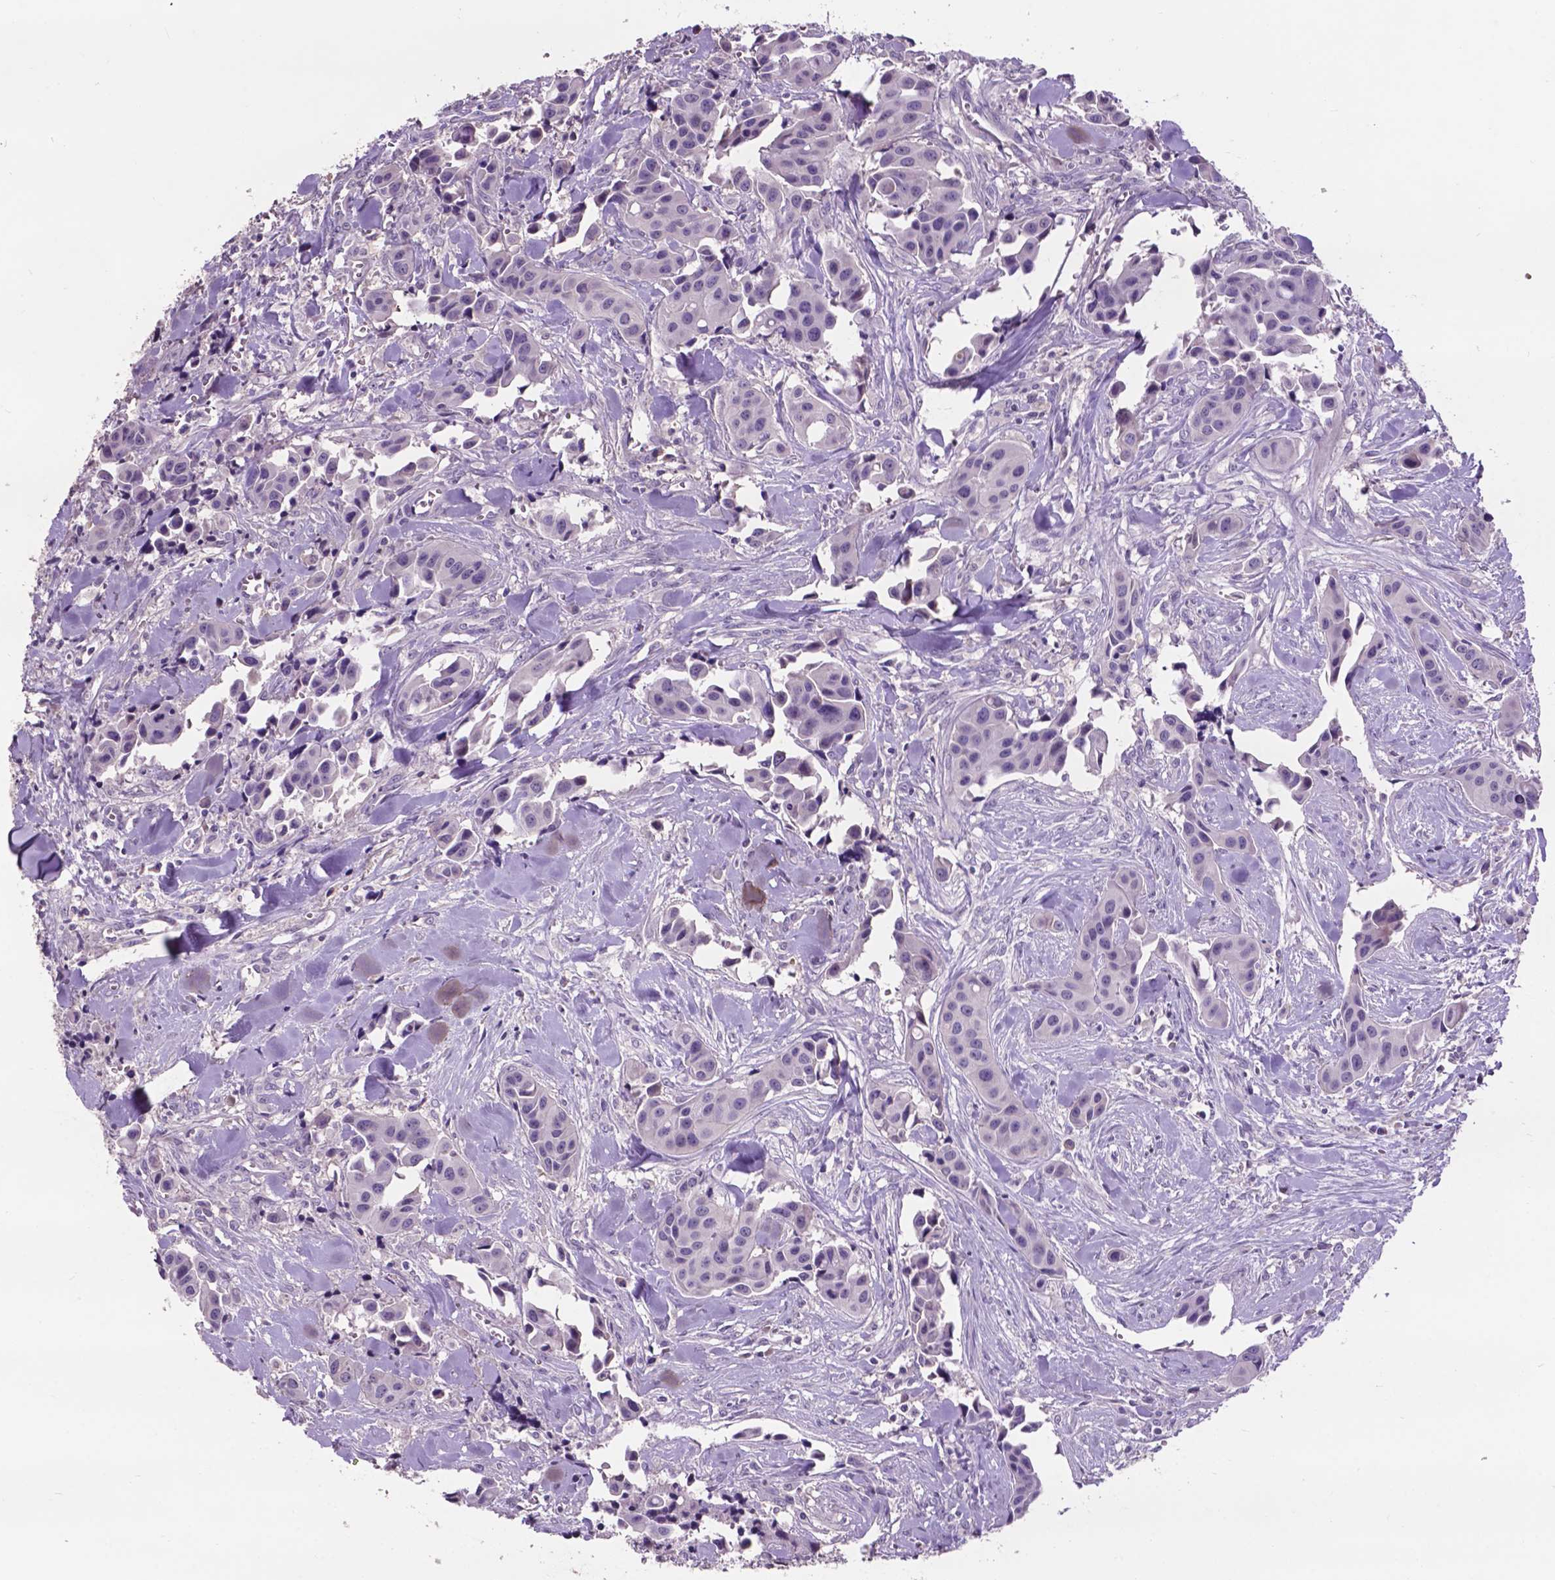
{"staining": {"intensity": "negative", "quantity": "none", "location": "none"}, "tissue": "head and neck cancer", "cell_type": "Tumor cells", "image_type": "cancer", "snomed": [{"axis": "morphology", "description": "Adenocarcinoma, NOS"}, {"axis": "topography", "description": "Head-Neck"}], "caption": "High magnification brightfield microscopy of adenocarcinoma (head and neck) stained with DAB (3,3'-diaminobenzidine) (brown) and counterstained with hematoxylin (blue): tumor cells show no significant expression.", "gene": "PLSCR1", "patient": {"sex": "male", "age": 76}}